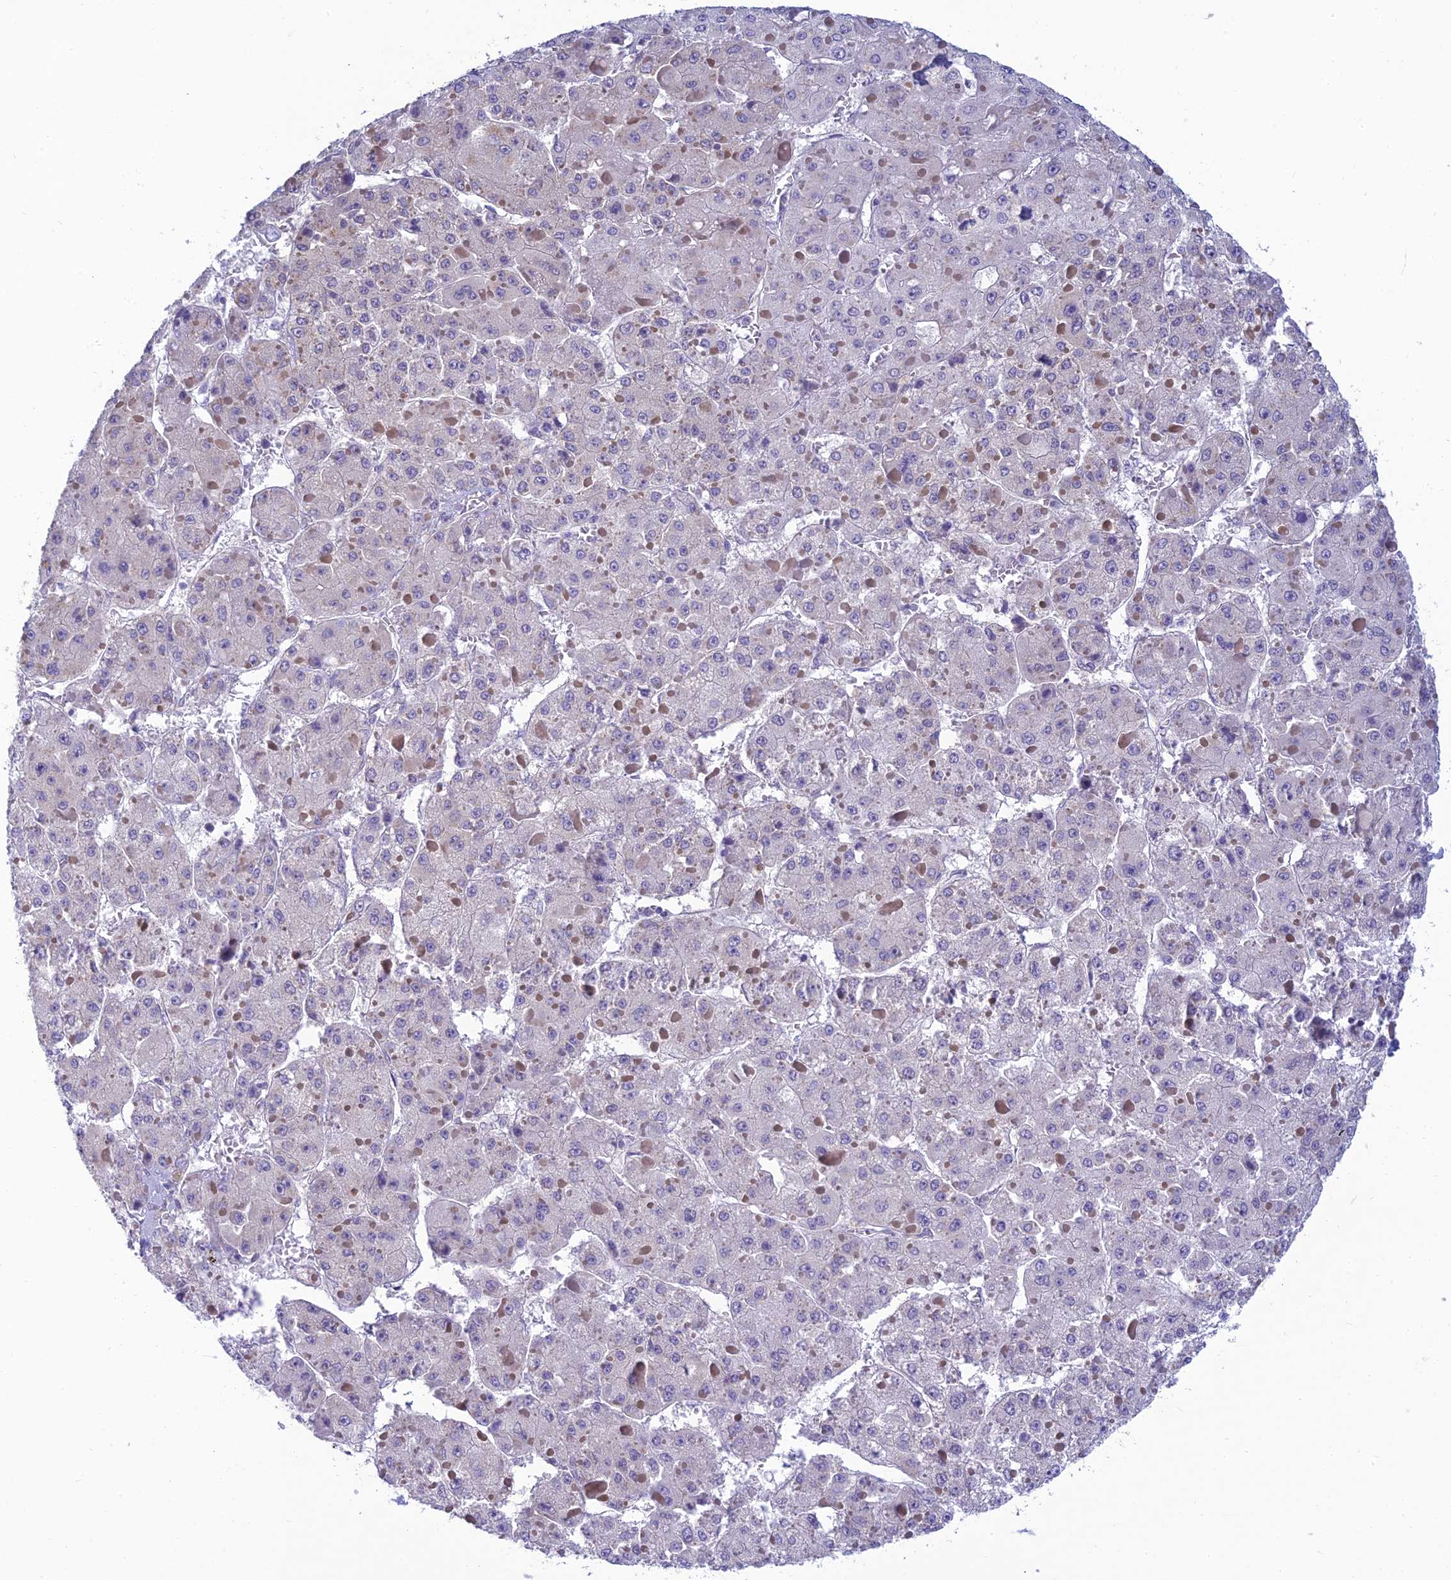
{"staining": {"intensity": "negative", "quantity": "none", "location": "none"}, "tissue": "liver cancer", "cell_type": "Tumor cells", "image_type": "cancer", "snomed": [{"axis": "morphology", "description": "Carcinoma, Hepatocellular, NOS"}, {"axis": "topography", "description": "Liver"}], "caption": "Liver cancer stained for a protein using IHC demonstrates no positivity tumor cells.", "gene": "SKIC8", "patient": {"sex": "female", "age": 73}}